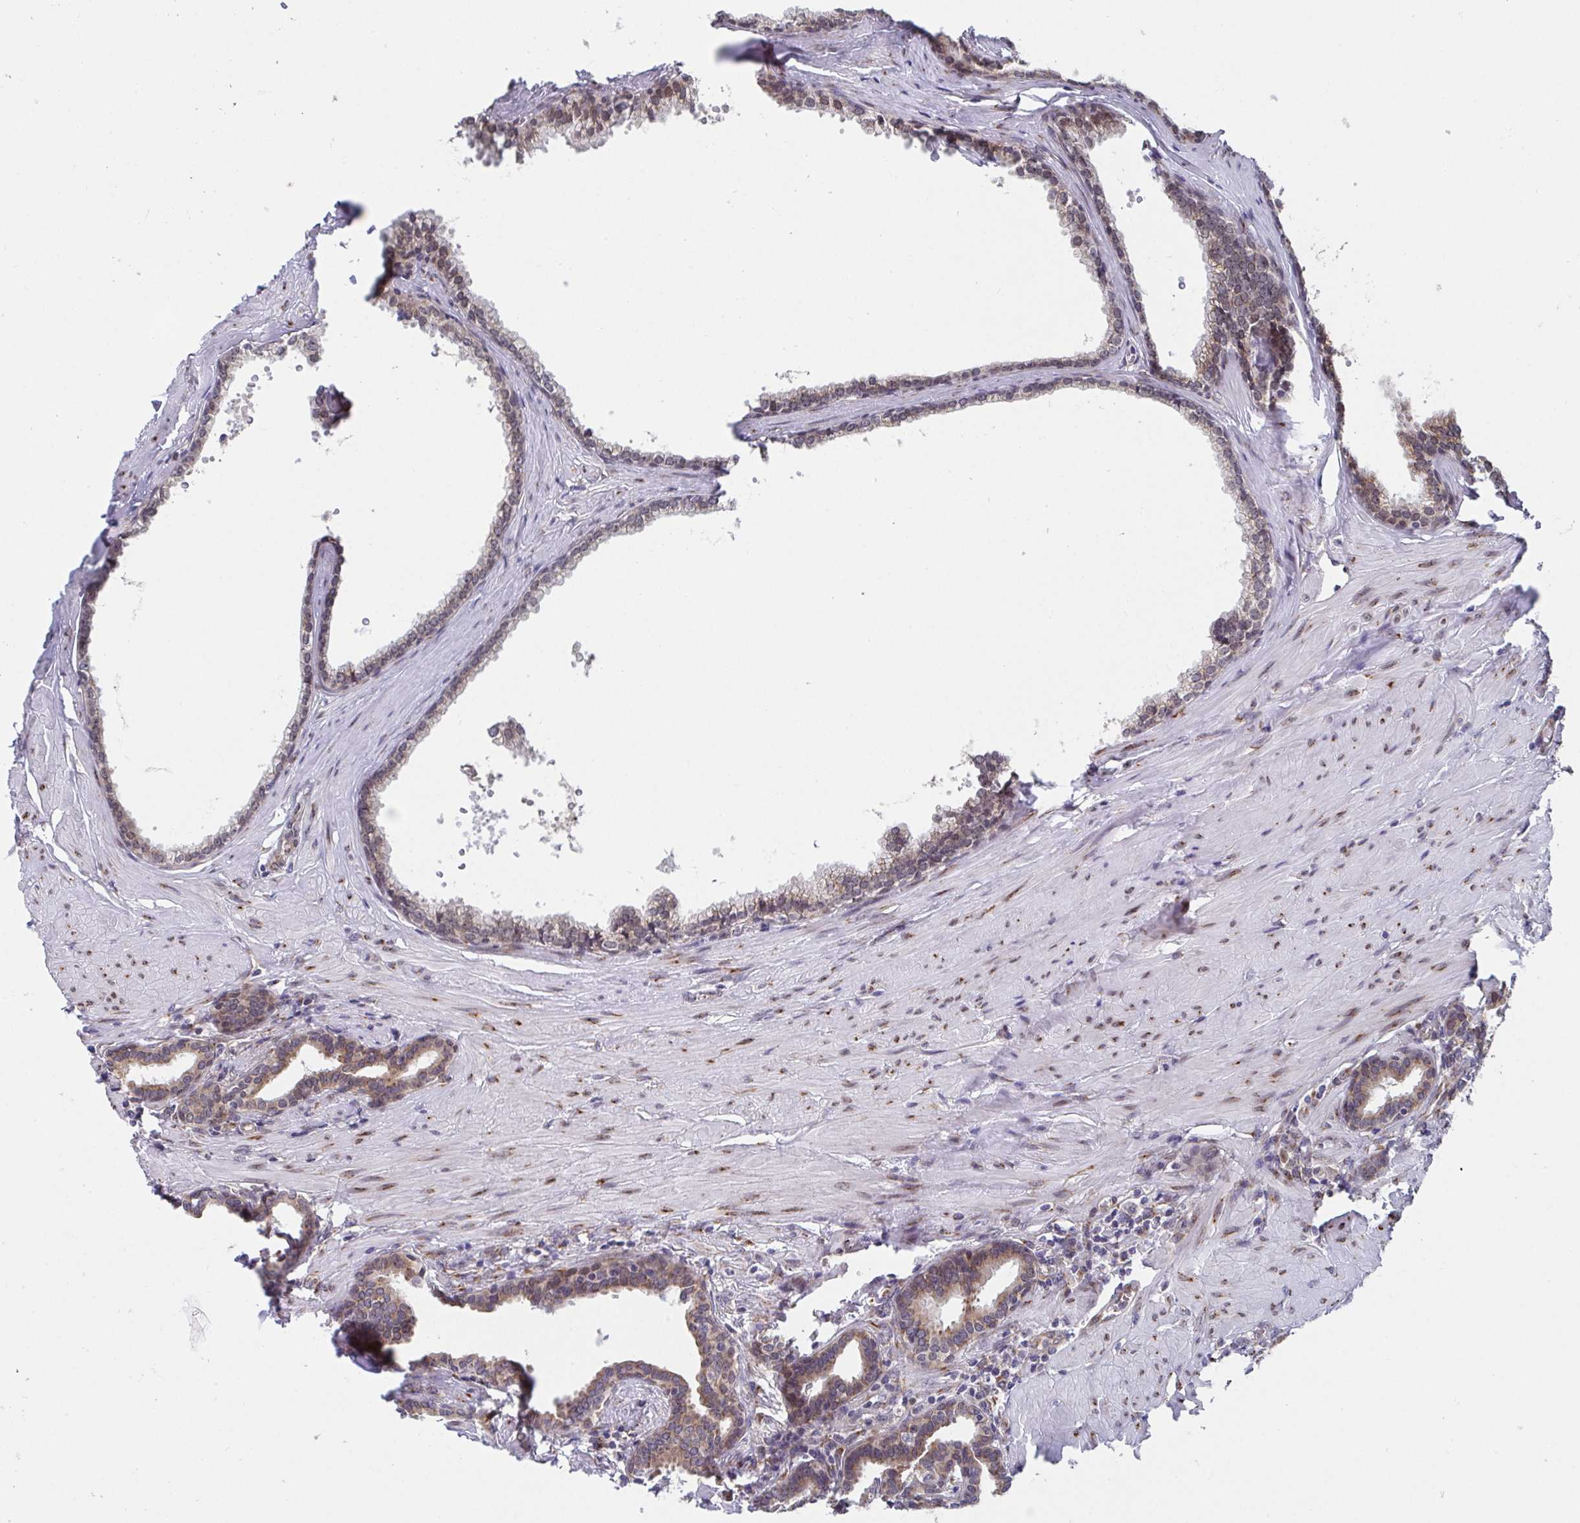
{"staining": {"intensity": "moderate", "quantity": ">75%", "location": "cytoplasmic/membranous"}, "tissue": "prostate", "cell_type": "Glandular cells", "image_type": "normal", "snomed": [{"axis": "morphology", "description": "Normal tissue, NOS"}, {"axis": "topography", "description": "Prostate"}, {"axis": "topography", "description": "Peripheral nerve tissue"}], "caption": "The immunohistochemical stain labels moderate cytoplasmic/membranous expression in glandular cells of unremarkable prostate. The protein is stained brown, and the nuclei are stained in blue (DAB IHC with brightfield microscopy, high magnification).", "gene": "ATP5MJ", "patient": {"sex": "male", "age": 55}}